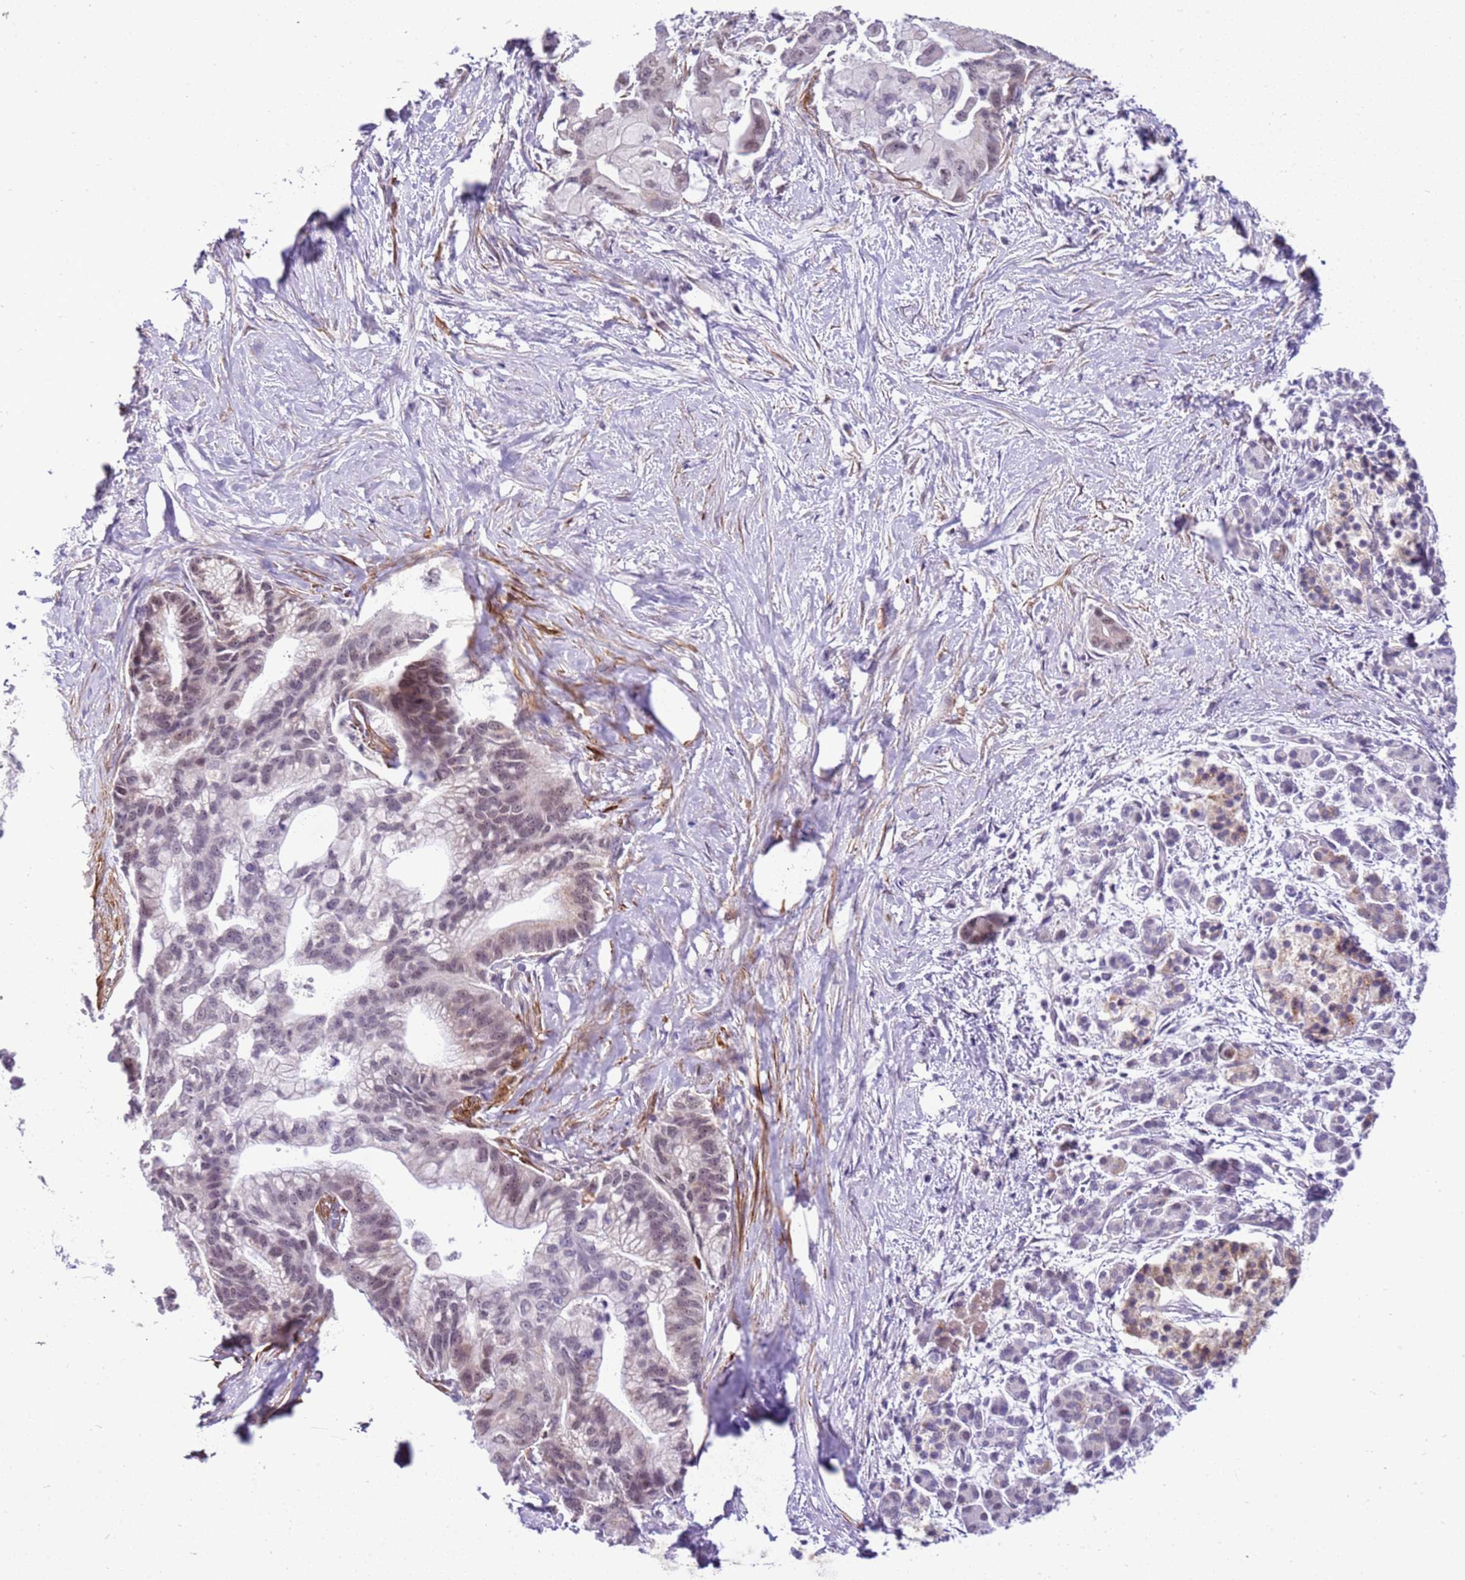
{"staining": {"intensity": "weak", "quantity": "<25%", "location": "nuclear"}, "tissue": "pancreatic cancer", "cell_type": "Tumor cells", "image_type": "cancer", "snomed": [{"axis": "morphology", "description": "Adenocarcinoma, NOS"}, {"axis": "topography", "description": "Pancreas"}], "caption": "Immunohistochemical staining of pancreatic cancer shows no significant expression in tumor cells.", "gene": "SMIM4", "patient": {"sex": "male", "age": 68}}